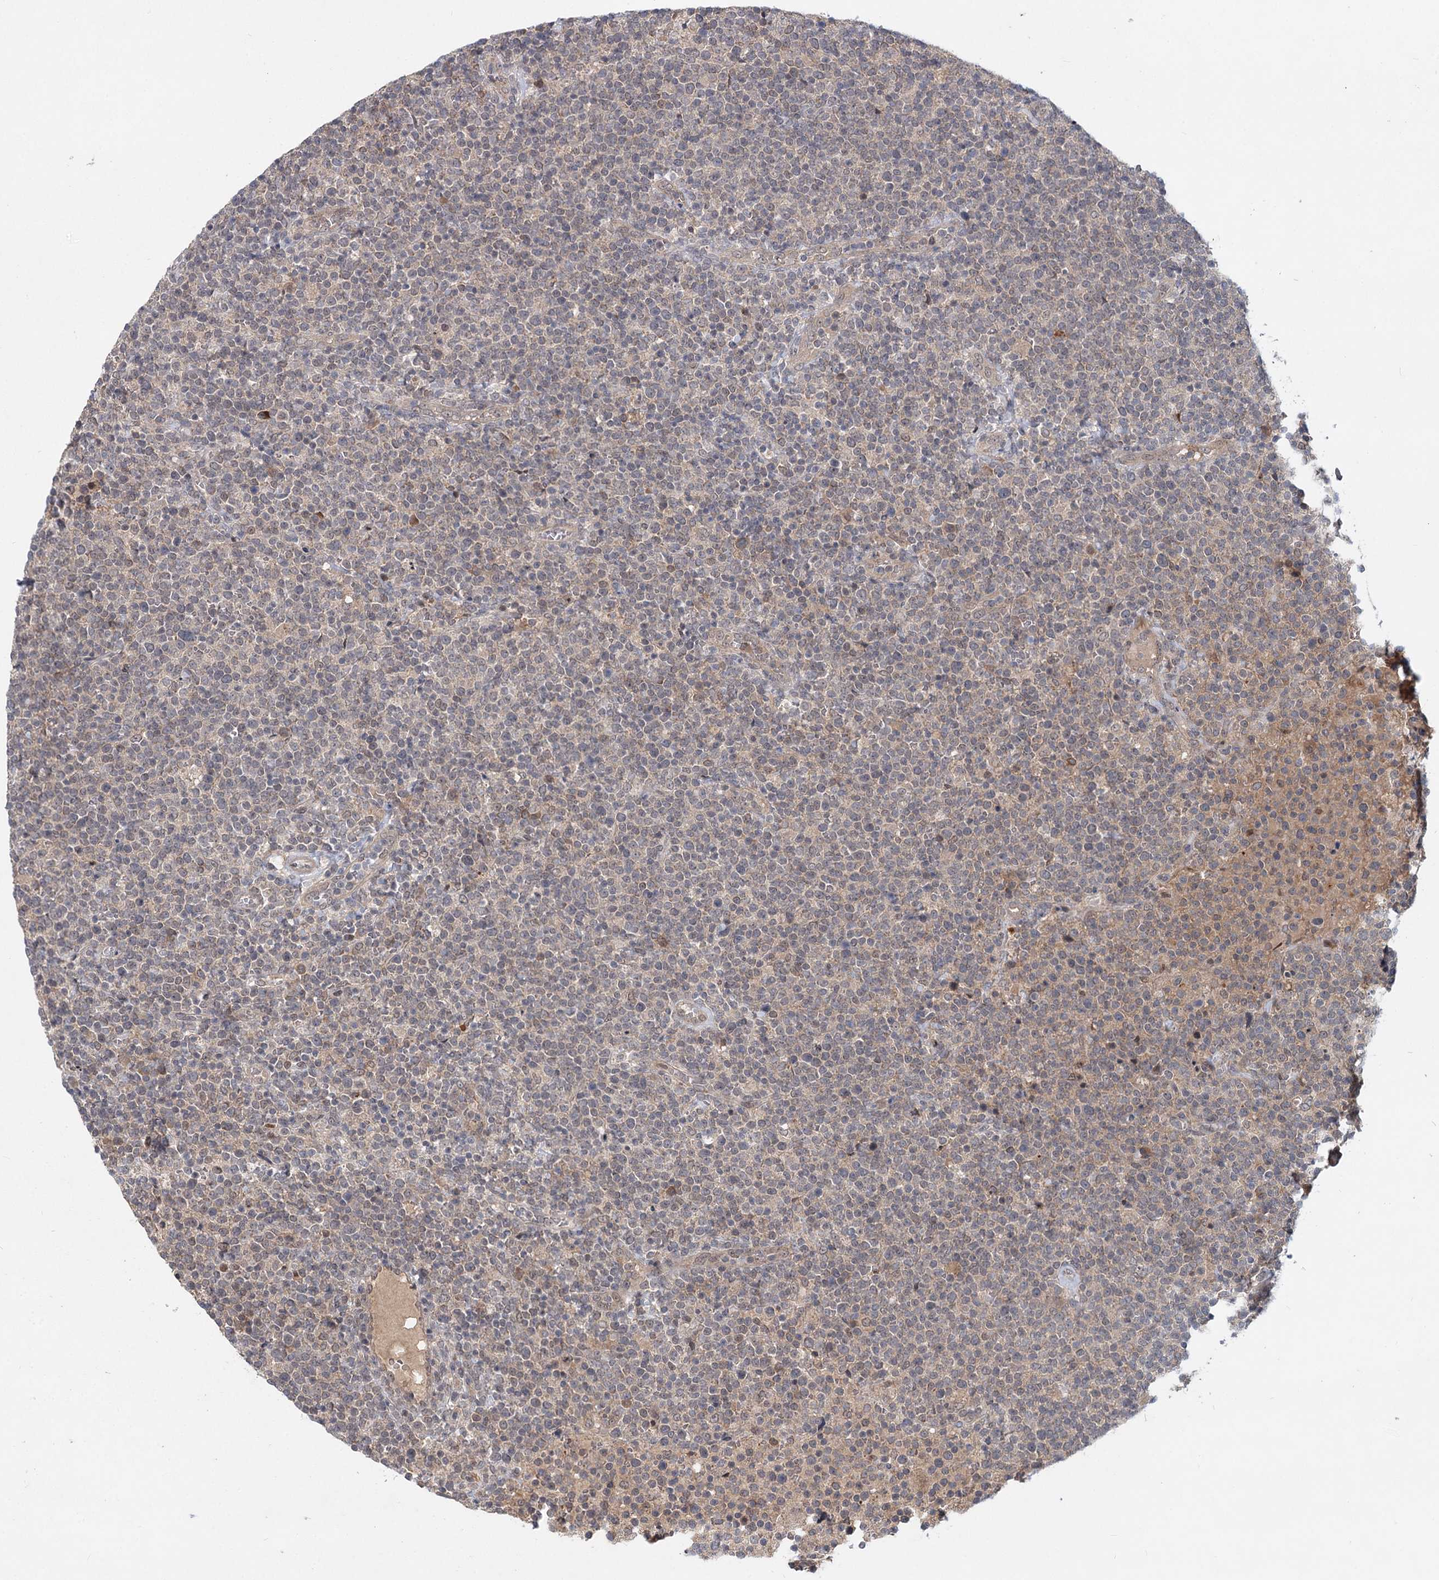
{"staining": {"intensity": "weak", "quantity": "25%-75%", "location": "cytoplasmic/membranous"}, "tissue": "lymphoma", "cell_type": "Tumor cells", "image_type": "cancer", "snomed": [{"axis": "morphology", "description": "Malignant lymphoma, non-Hodgkin's type, High grade"}, {"axis": "topography", "description": "Lymph node"}], "caption": "Human high-grade malignant lymphoma, non-Hodgkin's type stained for a protein (brown) exhibits weak cytoplasmic/membranous positive staining in approximately 25%-75% of tumor cells.", "gene": "AP3B1", "patient": {"sex": "male", "age": 61}}